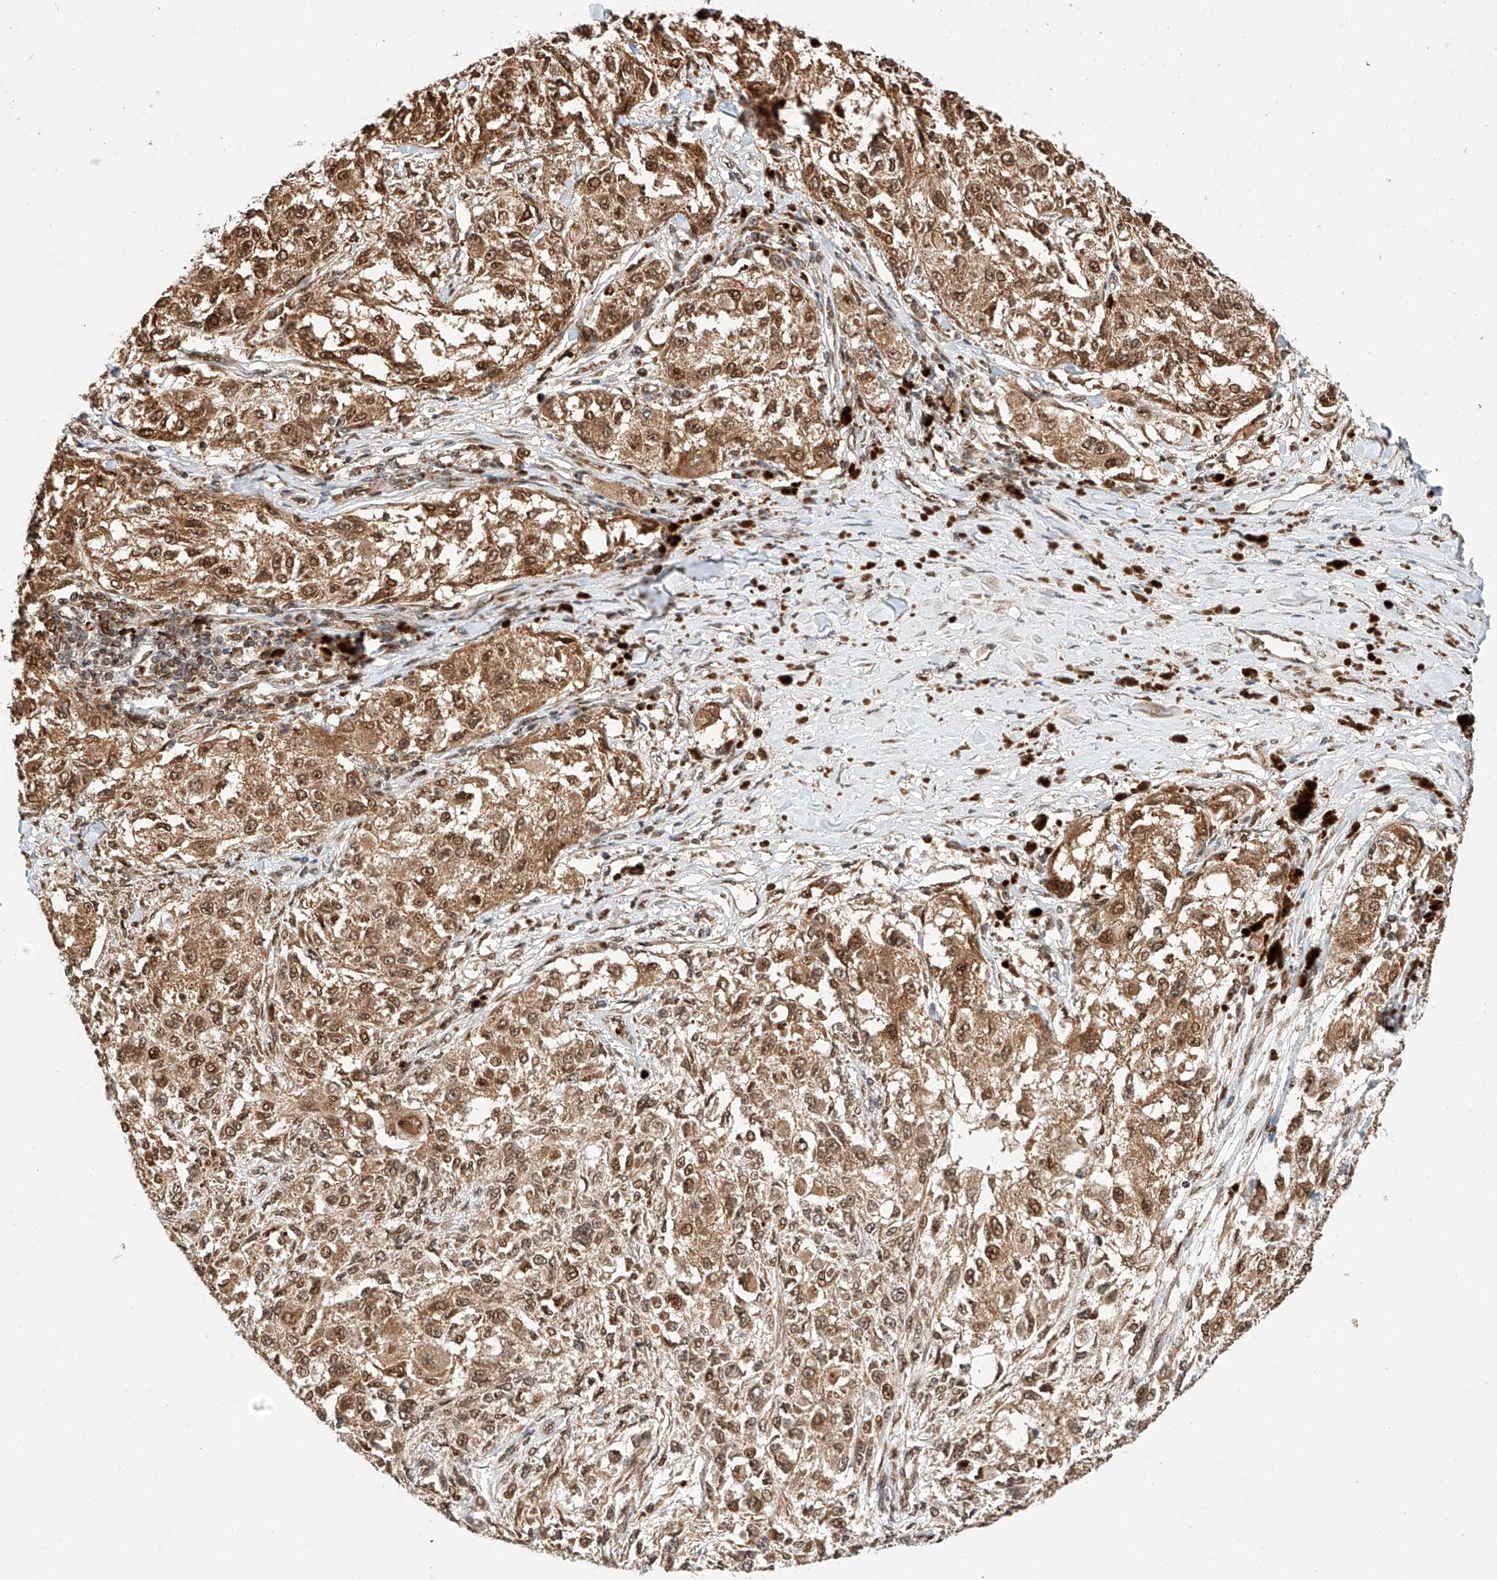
{"staining": {"intensity": "moderate", "quantity": ">75%", "location": "cytoplasmic/membranous,nuclear"}, "tissue": "melanoma", "cell_type": "Tumor cells", "image_type": "cancer", "snomed": [{"axis": "morphology", "description": "Necrosis, NOS"}, {"axis": "morphology", "description": "Malignant melanoma, NOS"}, {"axis": "topography", "description": "Skin"}], "caption": "Malignant melanoma stained for a protein exhibits moderate cytoplasmic/membranous and nuclear positivity in tumor cells.", "gene": "THTPA", "patient": {"sex": "female", "age": 87}}